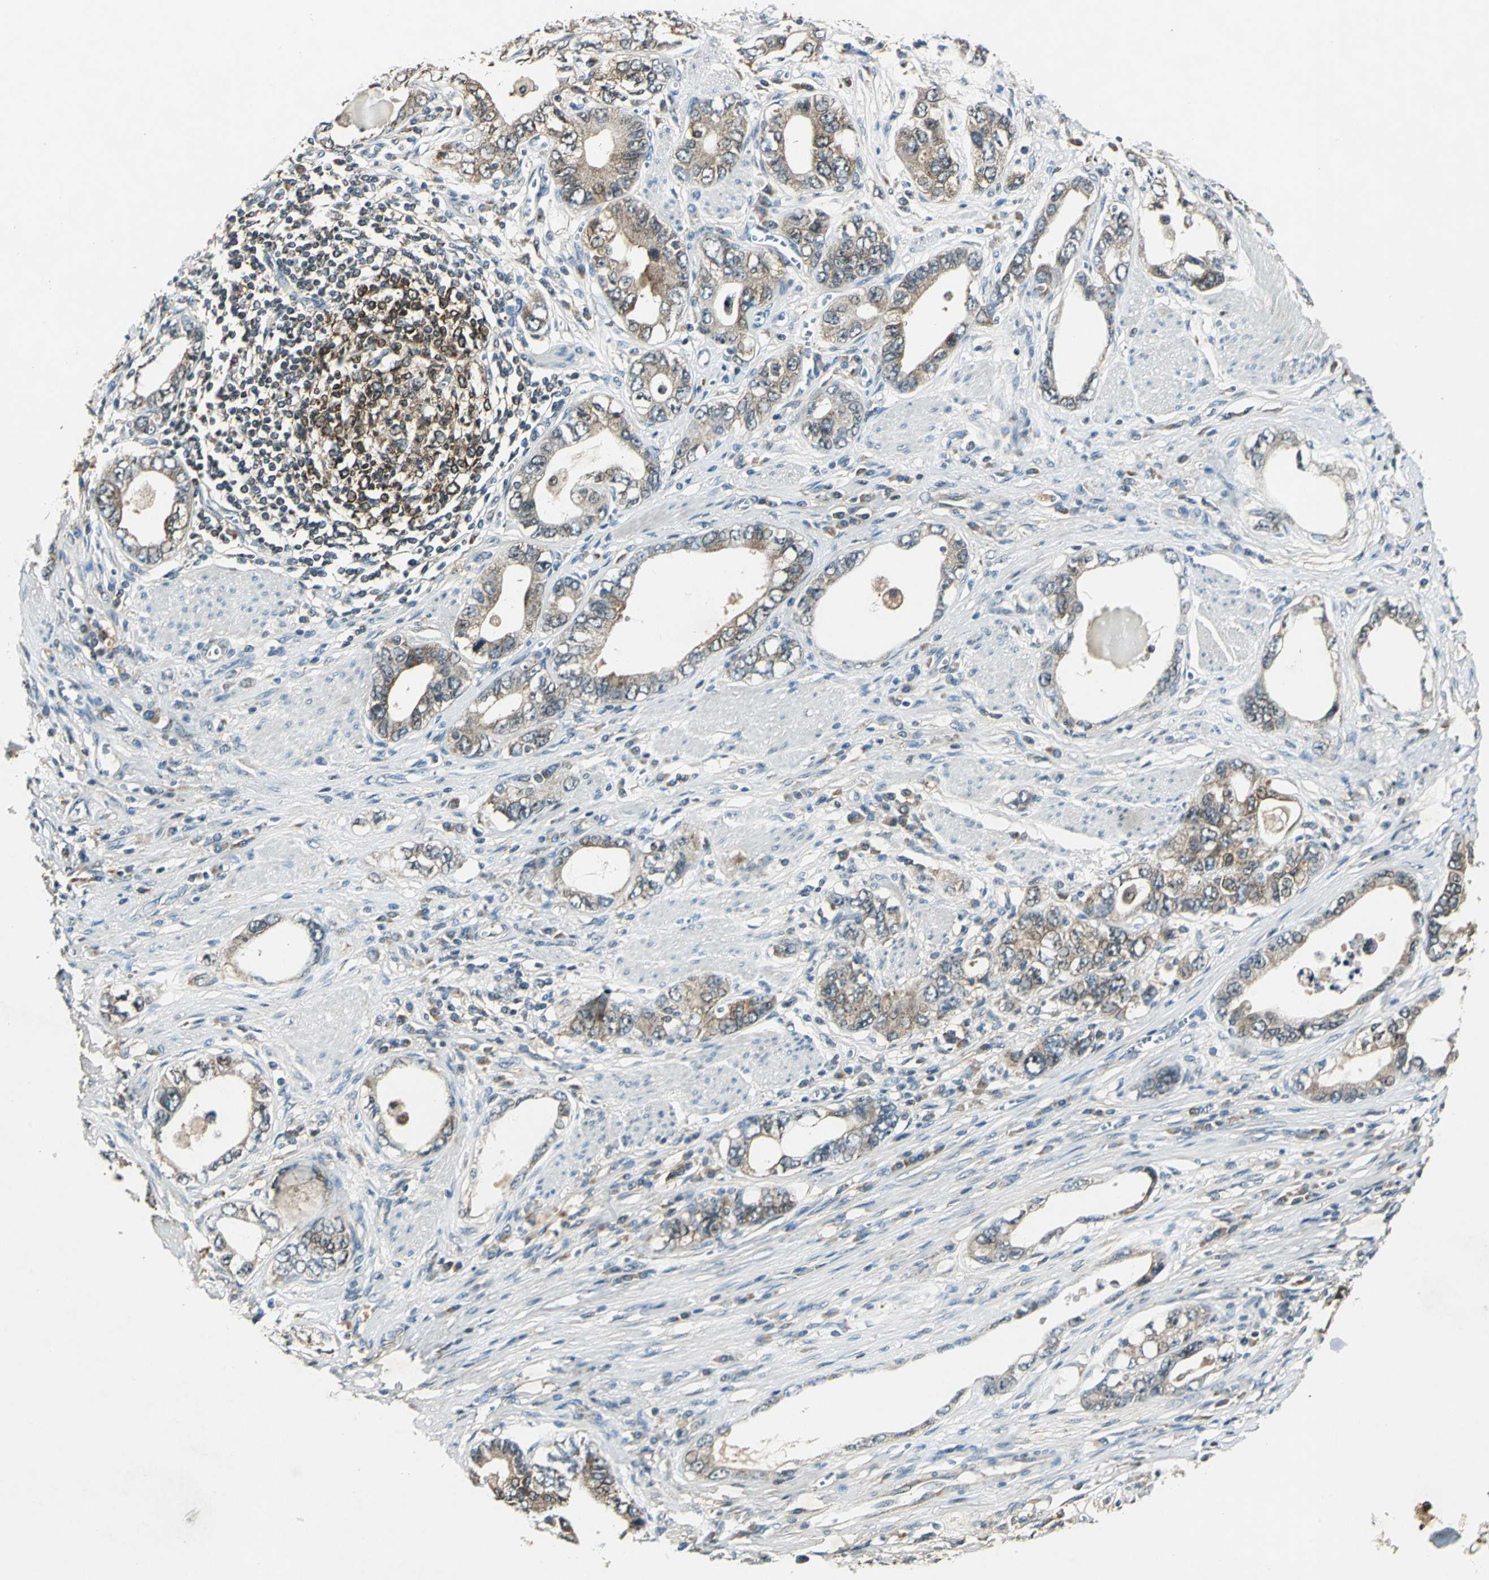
{"staining": {"intensity": "moderate", "quantity": ">75%", "location": "cytoplasmic/membranous"}, "tissue": "stomach cancer", "cell_type": "Tumor cells", "image_type": "cancer", "snomed": [{"axis": "morphology", "description": "Adenocarcinoma, NOS"}, {"axis": "topography", "description": "Stomach, lower"}], "caption": "IHC staining of adenocarcinoma (stomach), which demonstrates medium levels of moderate cytoplasmic/membranous staining in approximately >75% of tumor cells indicating moderate cytoplasmic/membranous protein expression. The staining was performed using DAB (brown) for protein detection and nuclei were counterstained in hematoxylin (blue).", "gene": "AHSA1", "patient": {"sex": "female", "age": 93}}